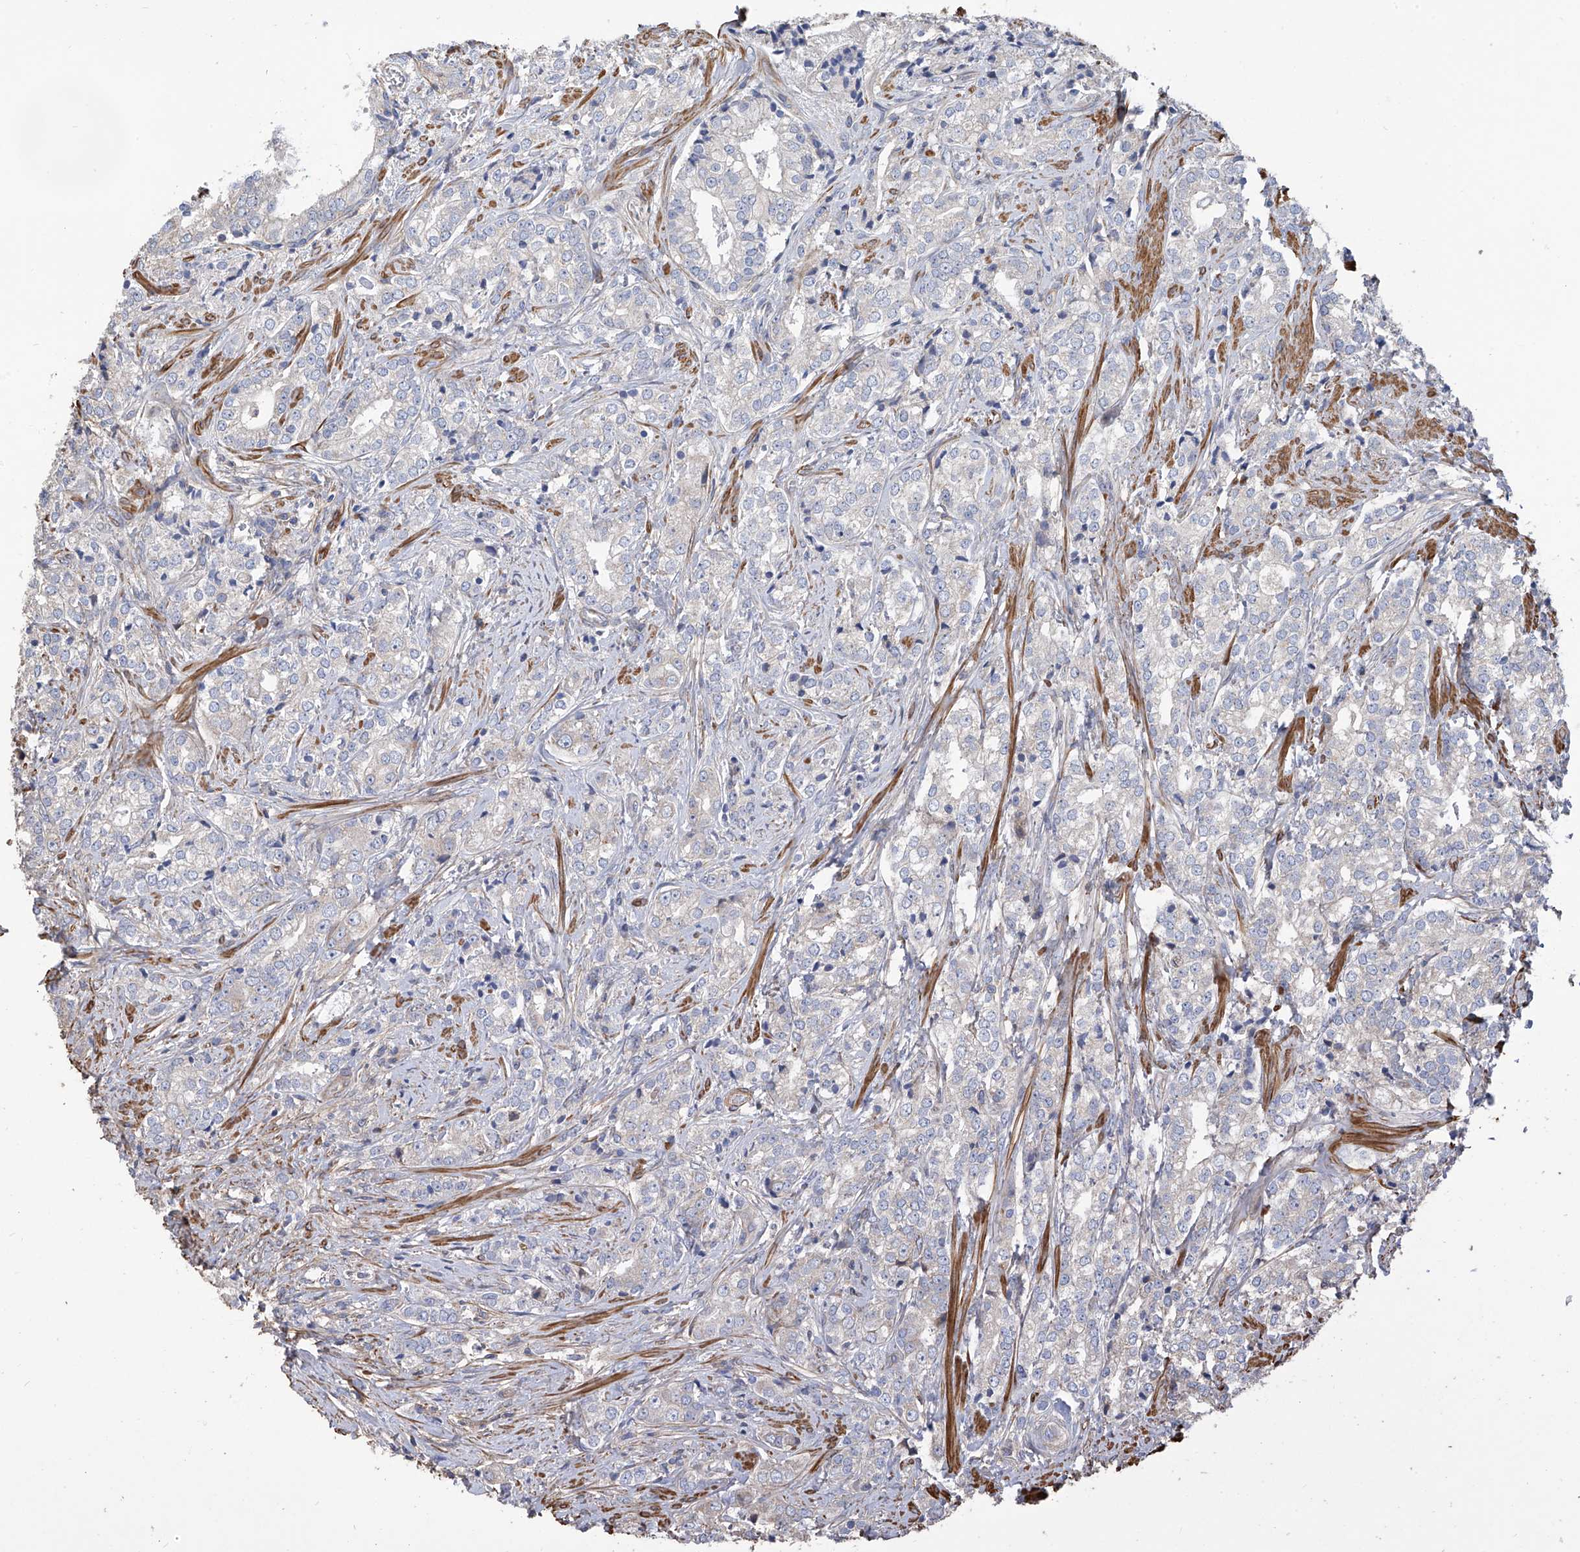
{"staining": {"intensity": "negative", "quantity": "none", "location": "none"}, "tissue": "prostate cancer", "cell_type": "Tumor cells", "image_type": "cancer", "snomed": [{"axis": "morphology", "description": "Adenocarcinoma, High grade"}, {"axis": "topography", "description": "Prostate"}], "caption": "Prostate adenocarcinoma (high-grade) was stained to show a protein in brown. There is no significant expression in tumor cells. (Stains: DAB (3,3'-diaminobenzidine) immunohistochemistry (IHC) with hematoxylin counter stain, Microscopy: brightfield microscopy at high magnification).", "gene": "SLC43A3", "patient": {"sex": "male", "age": 69}}